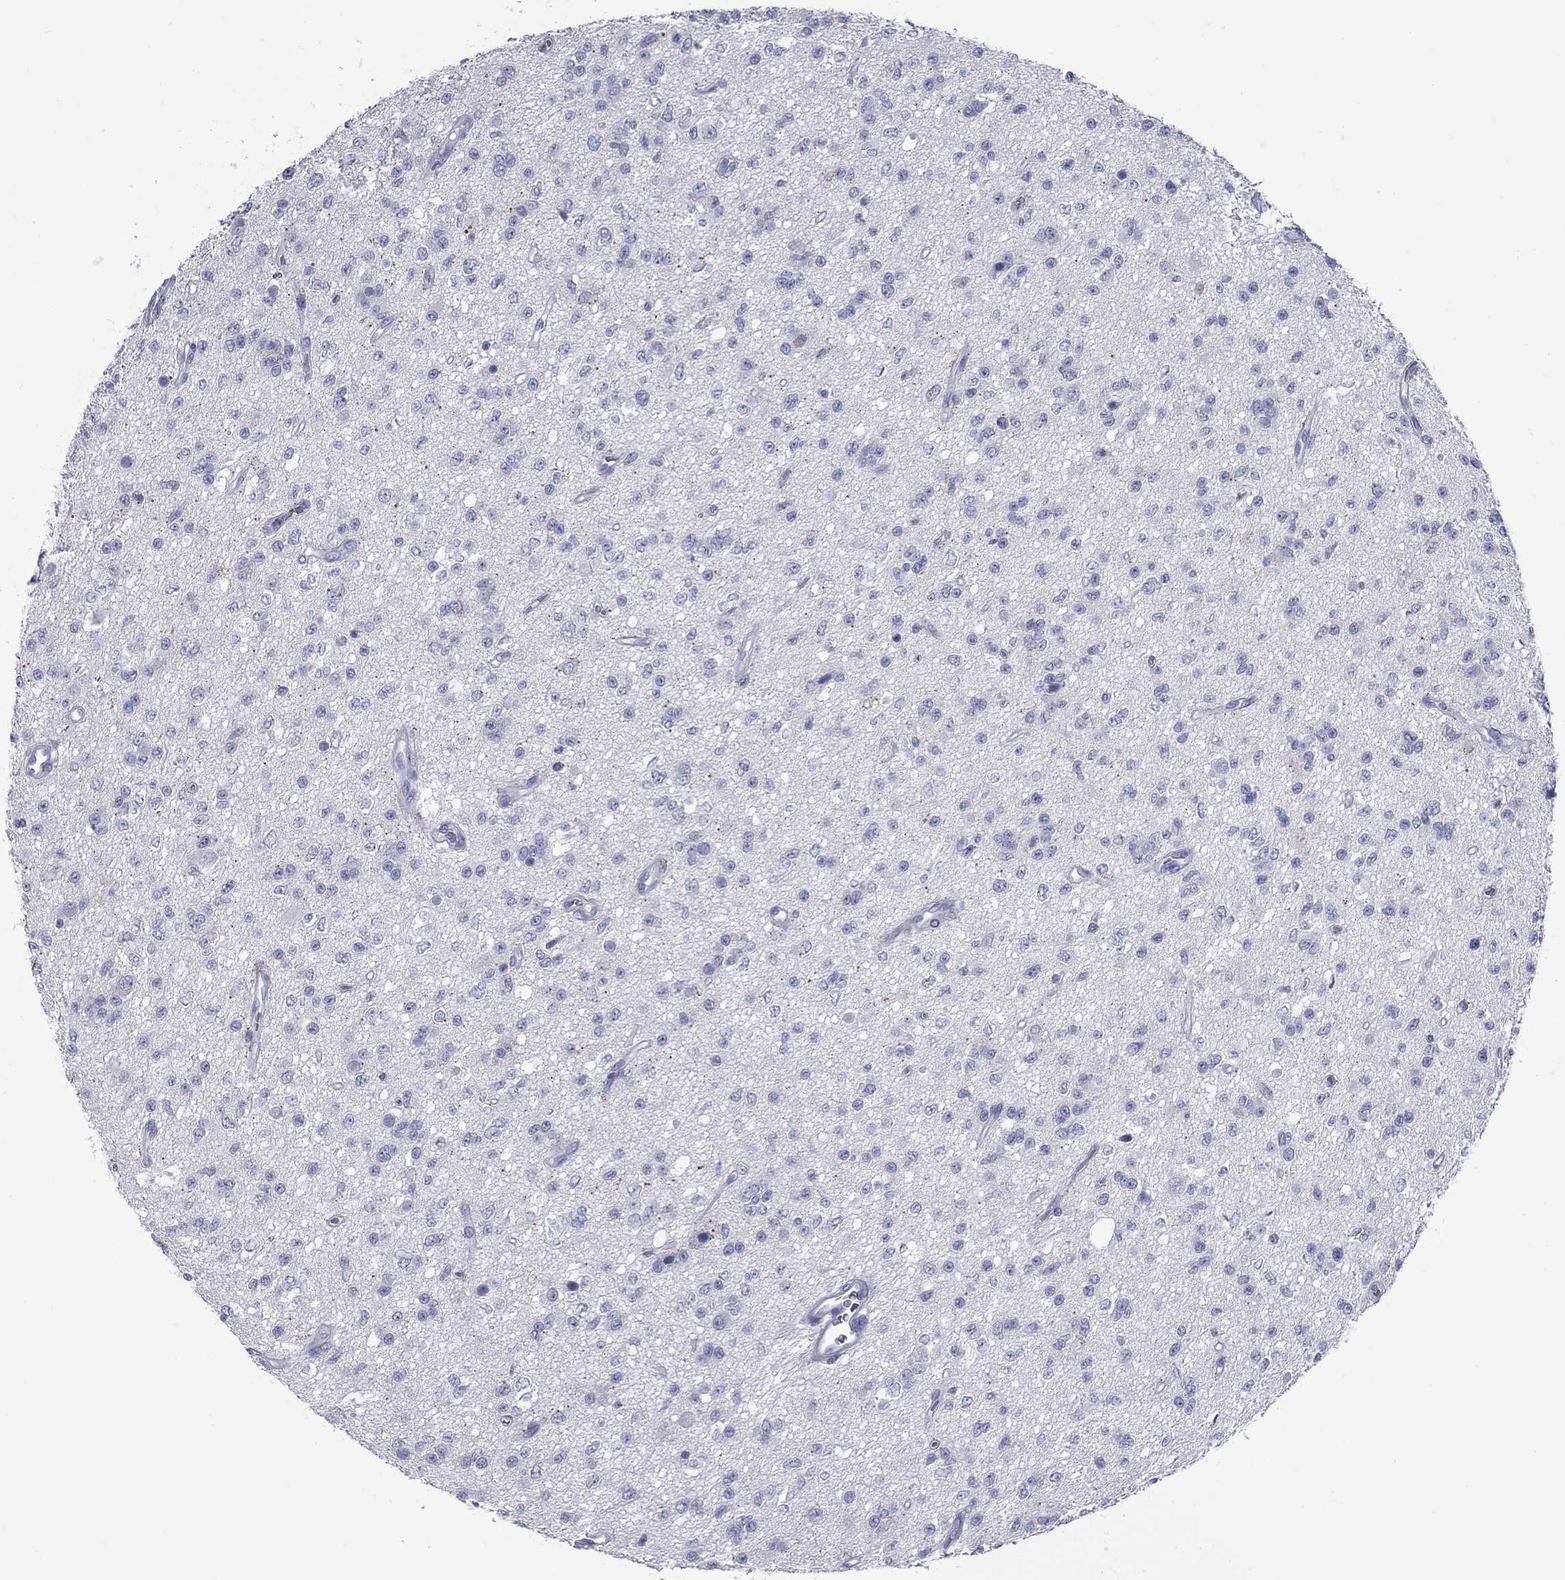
{"staining": {"intensity": "negative", "quantity": "none", "location": "none"}, "tissue": "glioma", "cell_type": "Tumor cells", "image_type": "cancer", "snomed": [{"axis": "morphology", "description": "Glioma, malignant, Low grade"}, {"axis": "topography", "description": "Brain"}], "caption": "IHC image of neoplastic tissue: glioma stained with DAB exhibits no significant protein positivity in tumor cells.", "gene": "KIRREL2", "patient": {"sex": "female", "age": 45}}